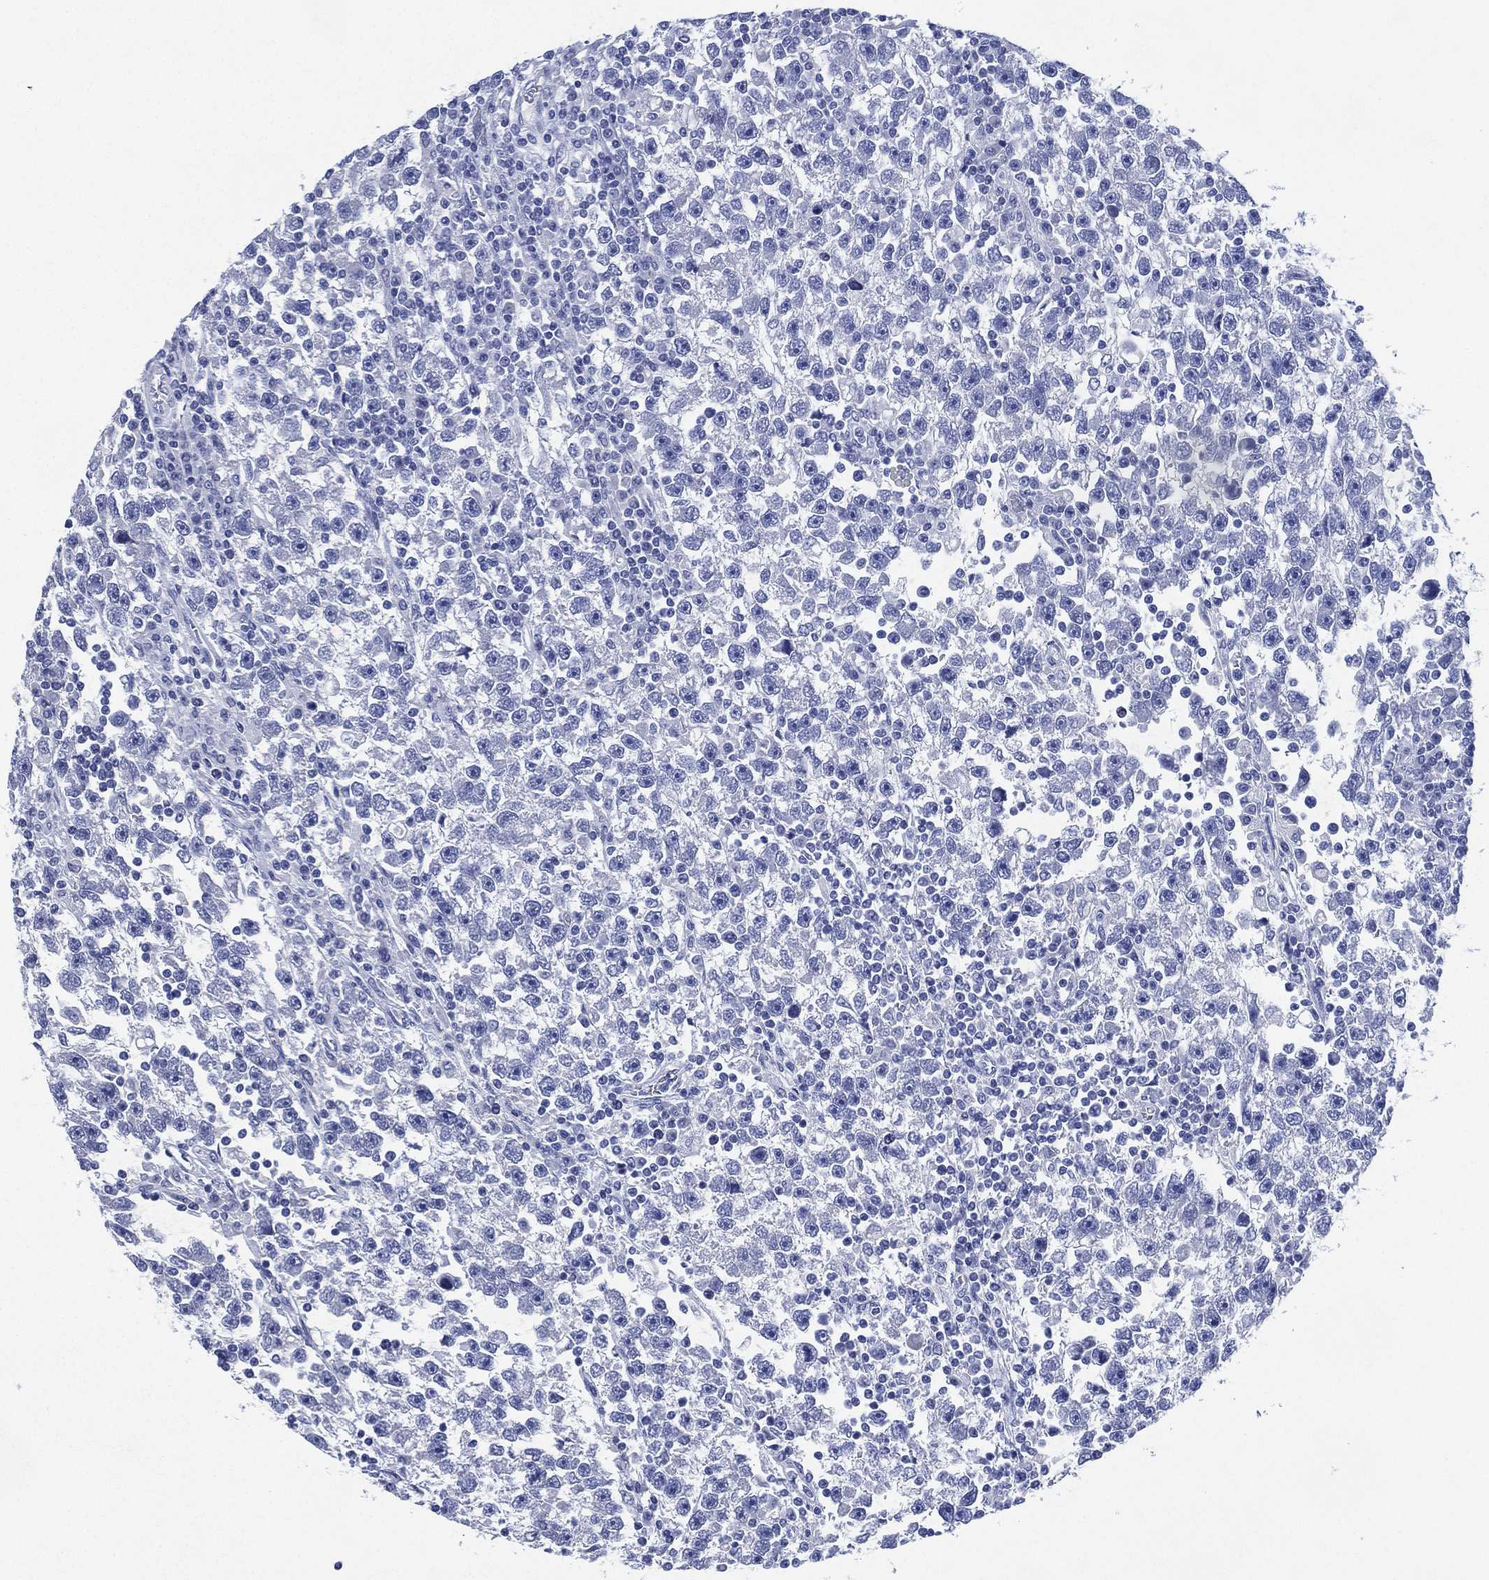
{"staining": {"intensity": "negative", "quantity": "none", "location": "none"}, "tissue": "testis cancer", "cell_type": "Tumor cells", "image_type": "cancer", "snomed": [{"axis": "morphology", "description": "Seminoma, NOS"}, {"axis": "topography", "description": "Testis"}], "caption": "Tumor cells show no significant positivity in testis cancer (seminoma). (DAB immunohistochemistry (IHC), high magnification).", "gene": "SIGLECL1", "patient": {"sex": "male", "age": 47}}